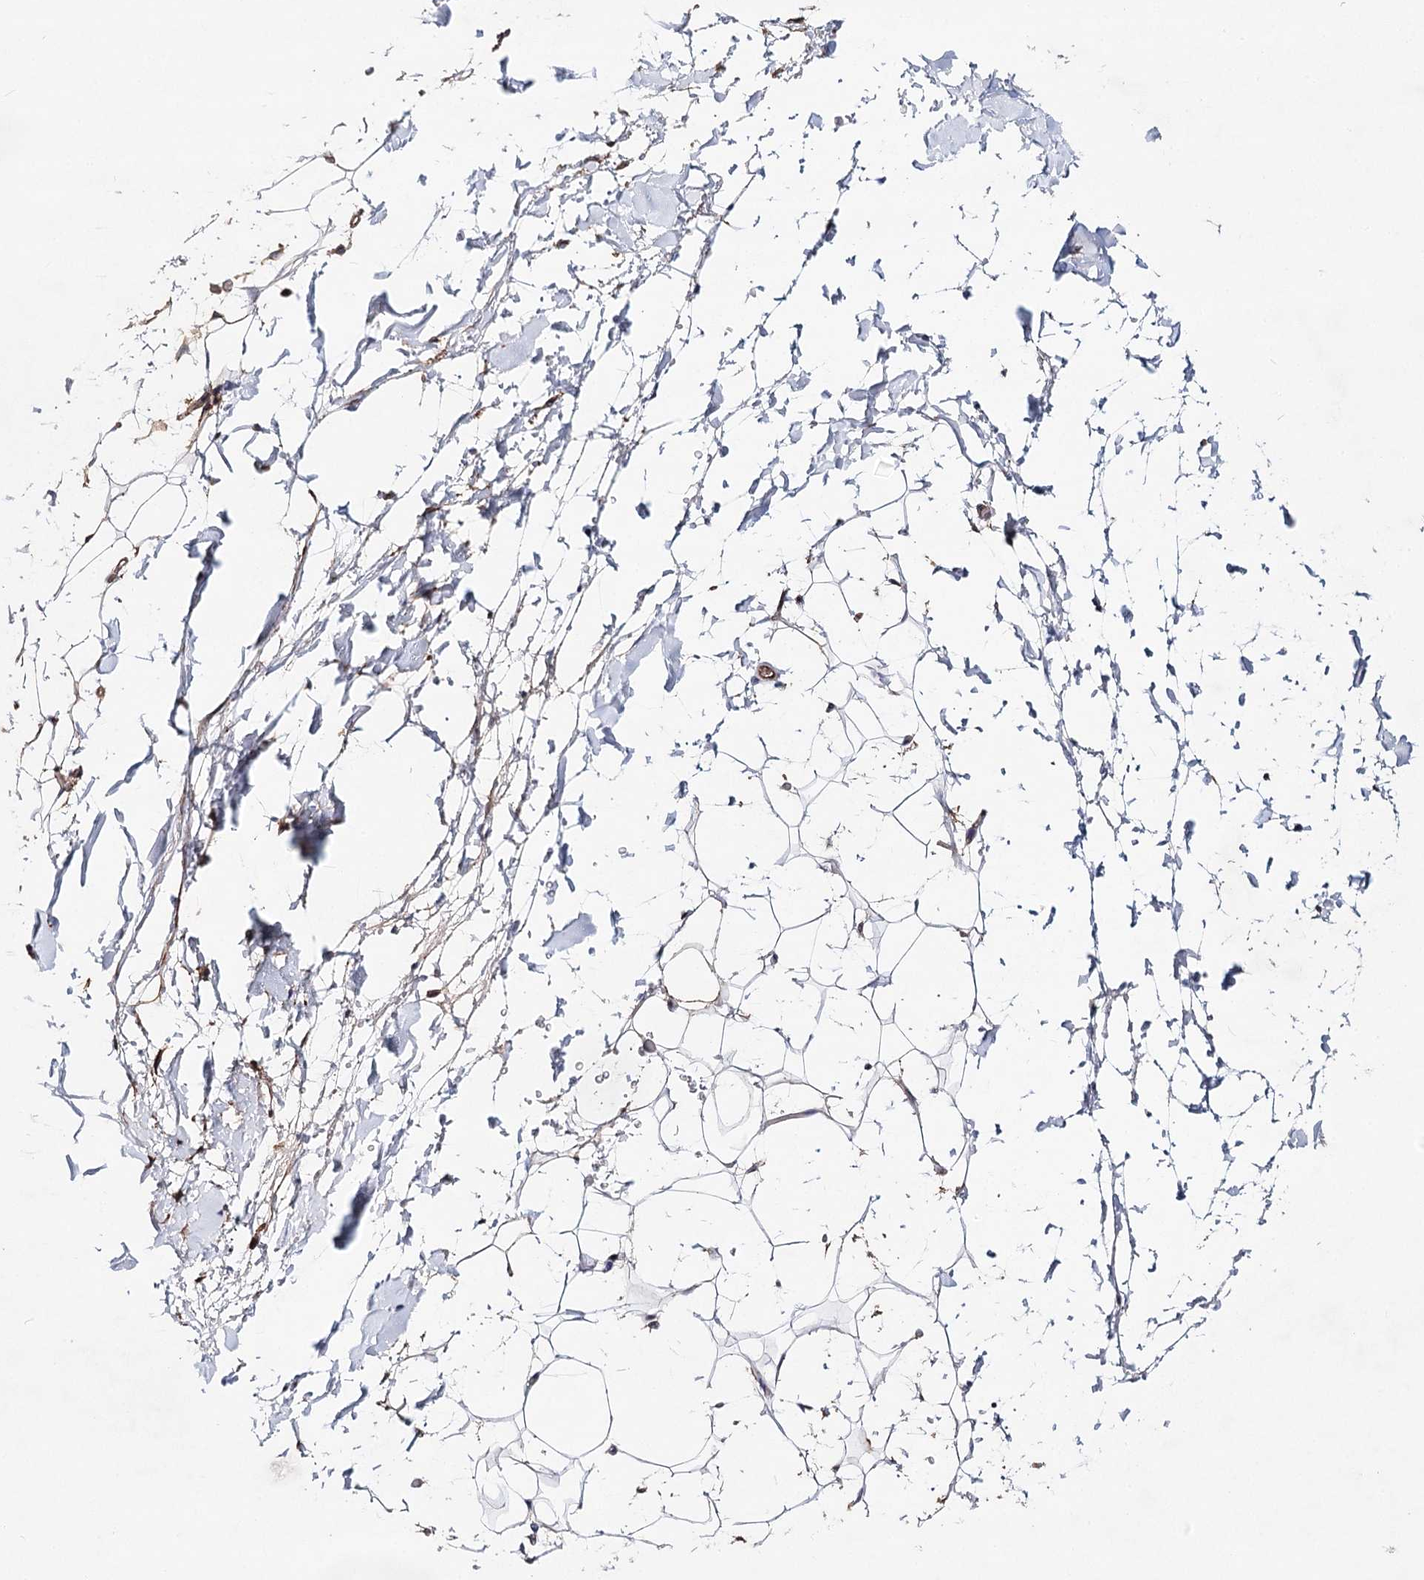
{"staining": {"intensity": "moderate", "quantity": ">75%", "location": "cytoplasmic/membranous"}, "tissue": "adipose tissue", "cell_type": "Adipocytes", "image_type": "normal", "snomed": [{"axis": "morphology", "description": "Normal tissue, NOS"}, {"axis": "topography", "description": "Breast"}], "caption": "Moderate cytoplasmic/membranous protein positivity is present in about >75% of adipocytes in adipose tissue.", "gene": "TMEM218", "patient": {"sex": "female", "age": 26}}